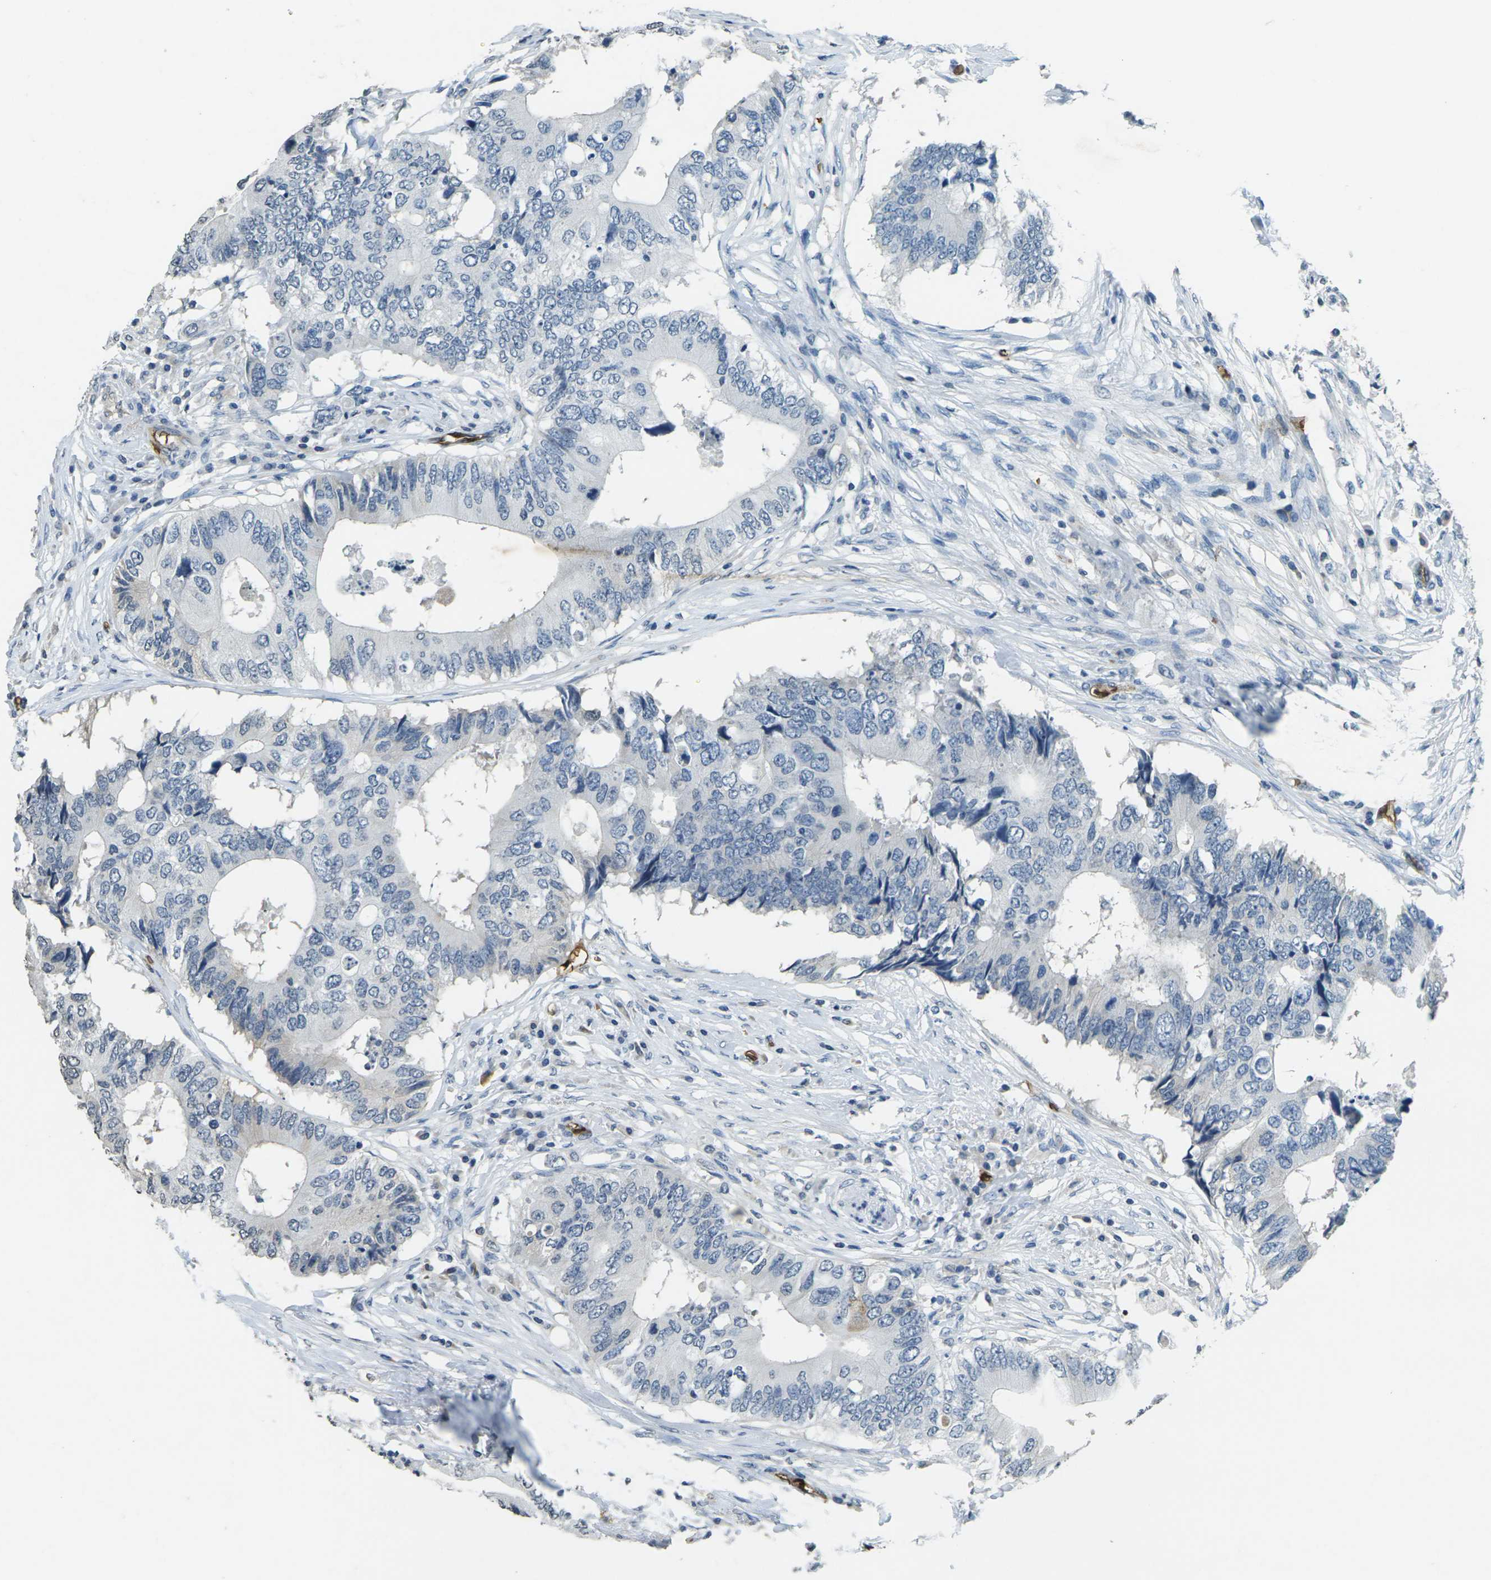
{"staining": {"intensity": "moderate", "quantity": "<25%", "location": "cytoplasmic/membranous"}, "tissue": "colorectal cancer", "cell_type": "Tumor cells", "image_type": "cancer", "snomed": [{"axis": "morphology", "description": "Adenocarcinoma, NOS"}, {"axis": "topography", "description": "Colon"}], "caption": "DAB (3,3'-diaminobenzidine) immunohistochemical staining of colorectal cancer (adenocarcinoma) reveals moderate cytoplasmic/membranous protein expression in approximately <25% of tumor cells. The protein is shown in brown color, while the nuclei are stained blue.", "gene": "HBB", "patient": {"sex": "male", "age": 71}}